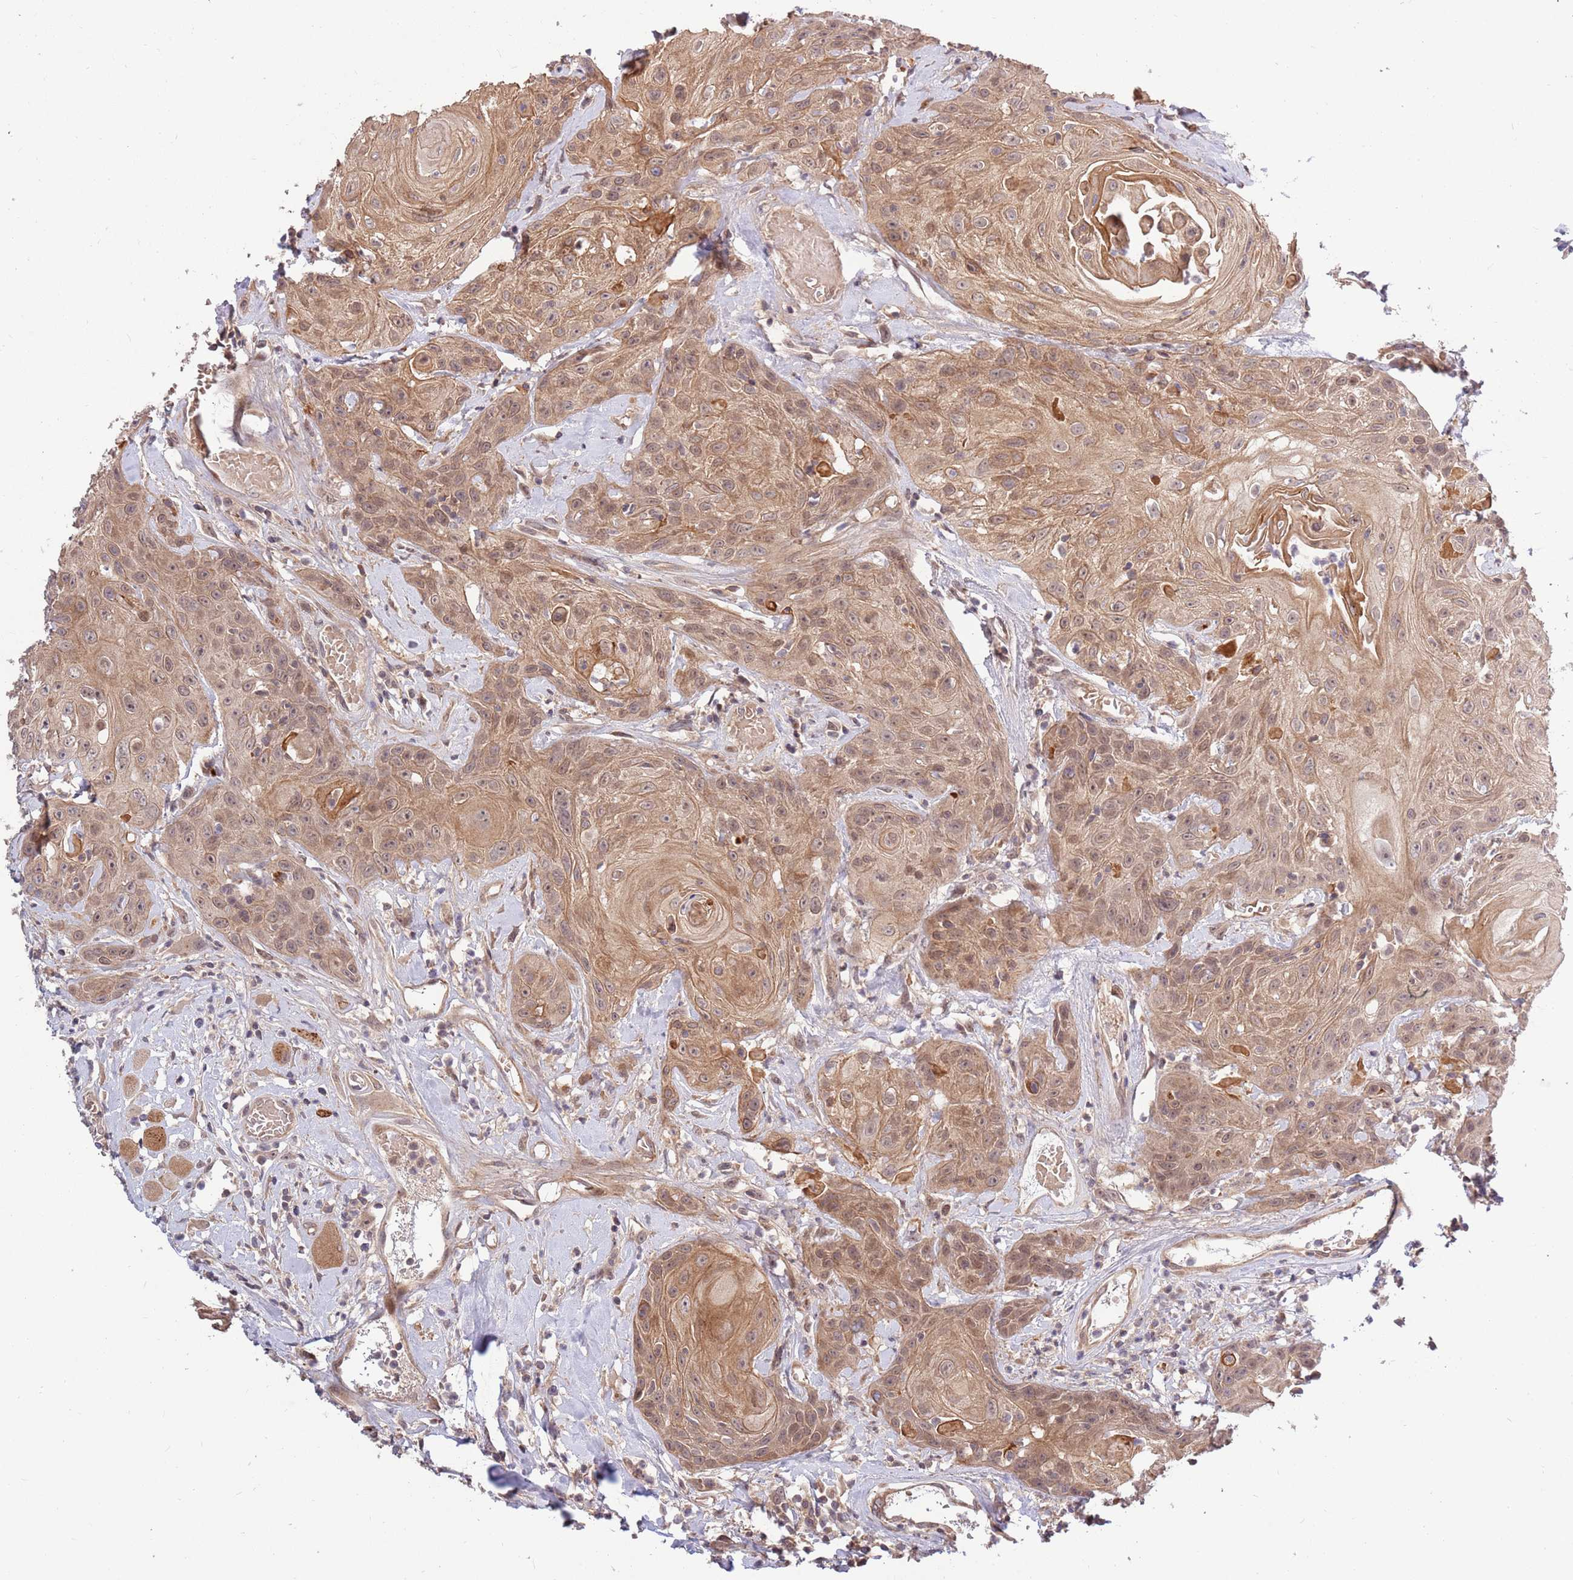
{"staining": {"intensity": "moderate", "quantity": ">75%", "location": "cytoplasmic/membranous,nuclear"}, "tissue": "head and neck cancer", "cell_type": "Tumor cells", "image_type": "cancer", "snomed": [{"axis": "morphology", "description": "Squamous cell carcinoma, NOS"}, {"axis": "topography", "description": "Head-Neck"}], "caption": "IHC image of neoplastic tissue: human head and neck cancer stained using IHC exhibits medium levels of moderate protein expression localized specifically in the cytoplasmic/membranous and nuclear of tumor cells, appearing as a cytoplasmic/membranous and nuclear brown color.", "gene": "HAUS3", "patient": {"sex": "female", "age": 59}}